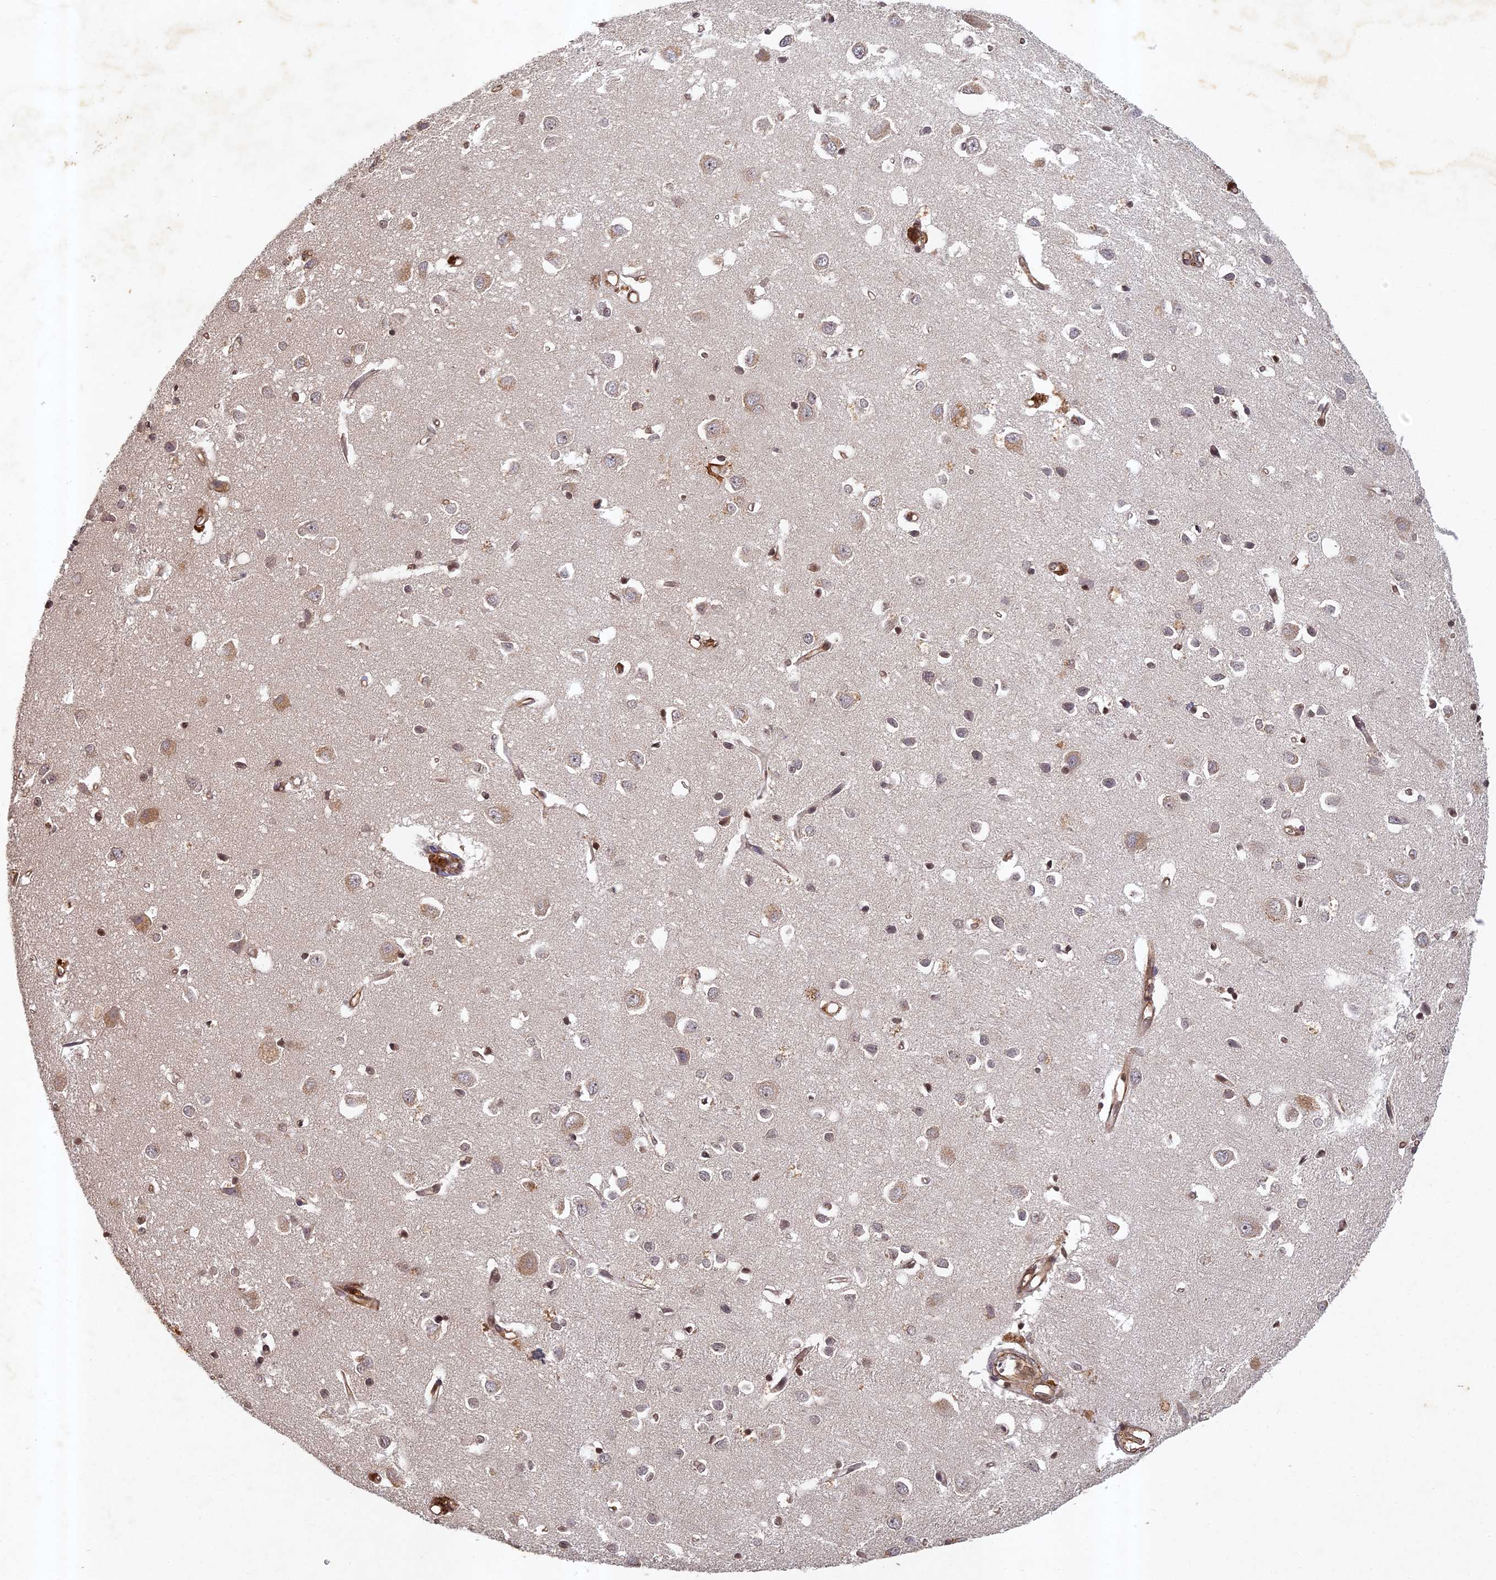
{"staining": {"intensity": "moderate", "quantity": ">75%", "location": "cytoplasmic/membranous"}, "tissue": "cerebral cortex", "cell_type": "Endothelial cells", "image_type": "normal", "snomed": [{"axis": "morphology", "description": "Normal tissue, NOS"}, {"axis": "topography", "description": "Cerebral cortex"}], "caption": "An immunohistochemistry image of normal tissue is shown. Protein staining in brown highlights moderate cytoplasmic/membranous positivity in cerebral cortex within endothelial cells. (DAB IHC with brightfield microscopy, high magnification).", "gene": "ABCB10", "patient": {"sex": "female", "age": 64}}